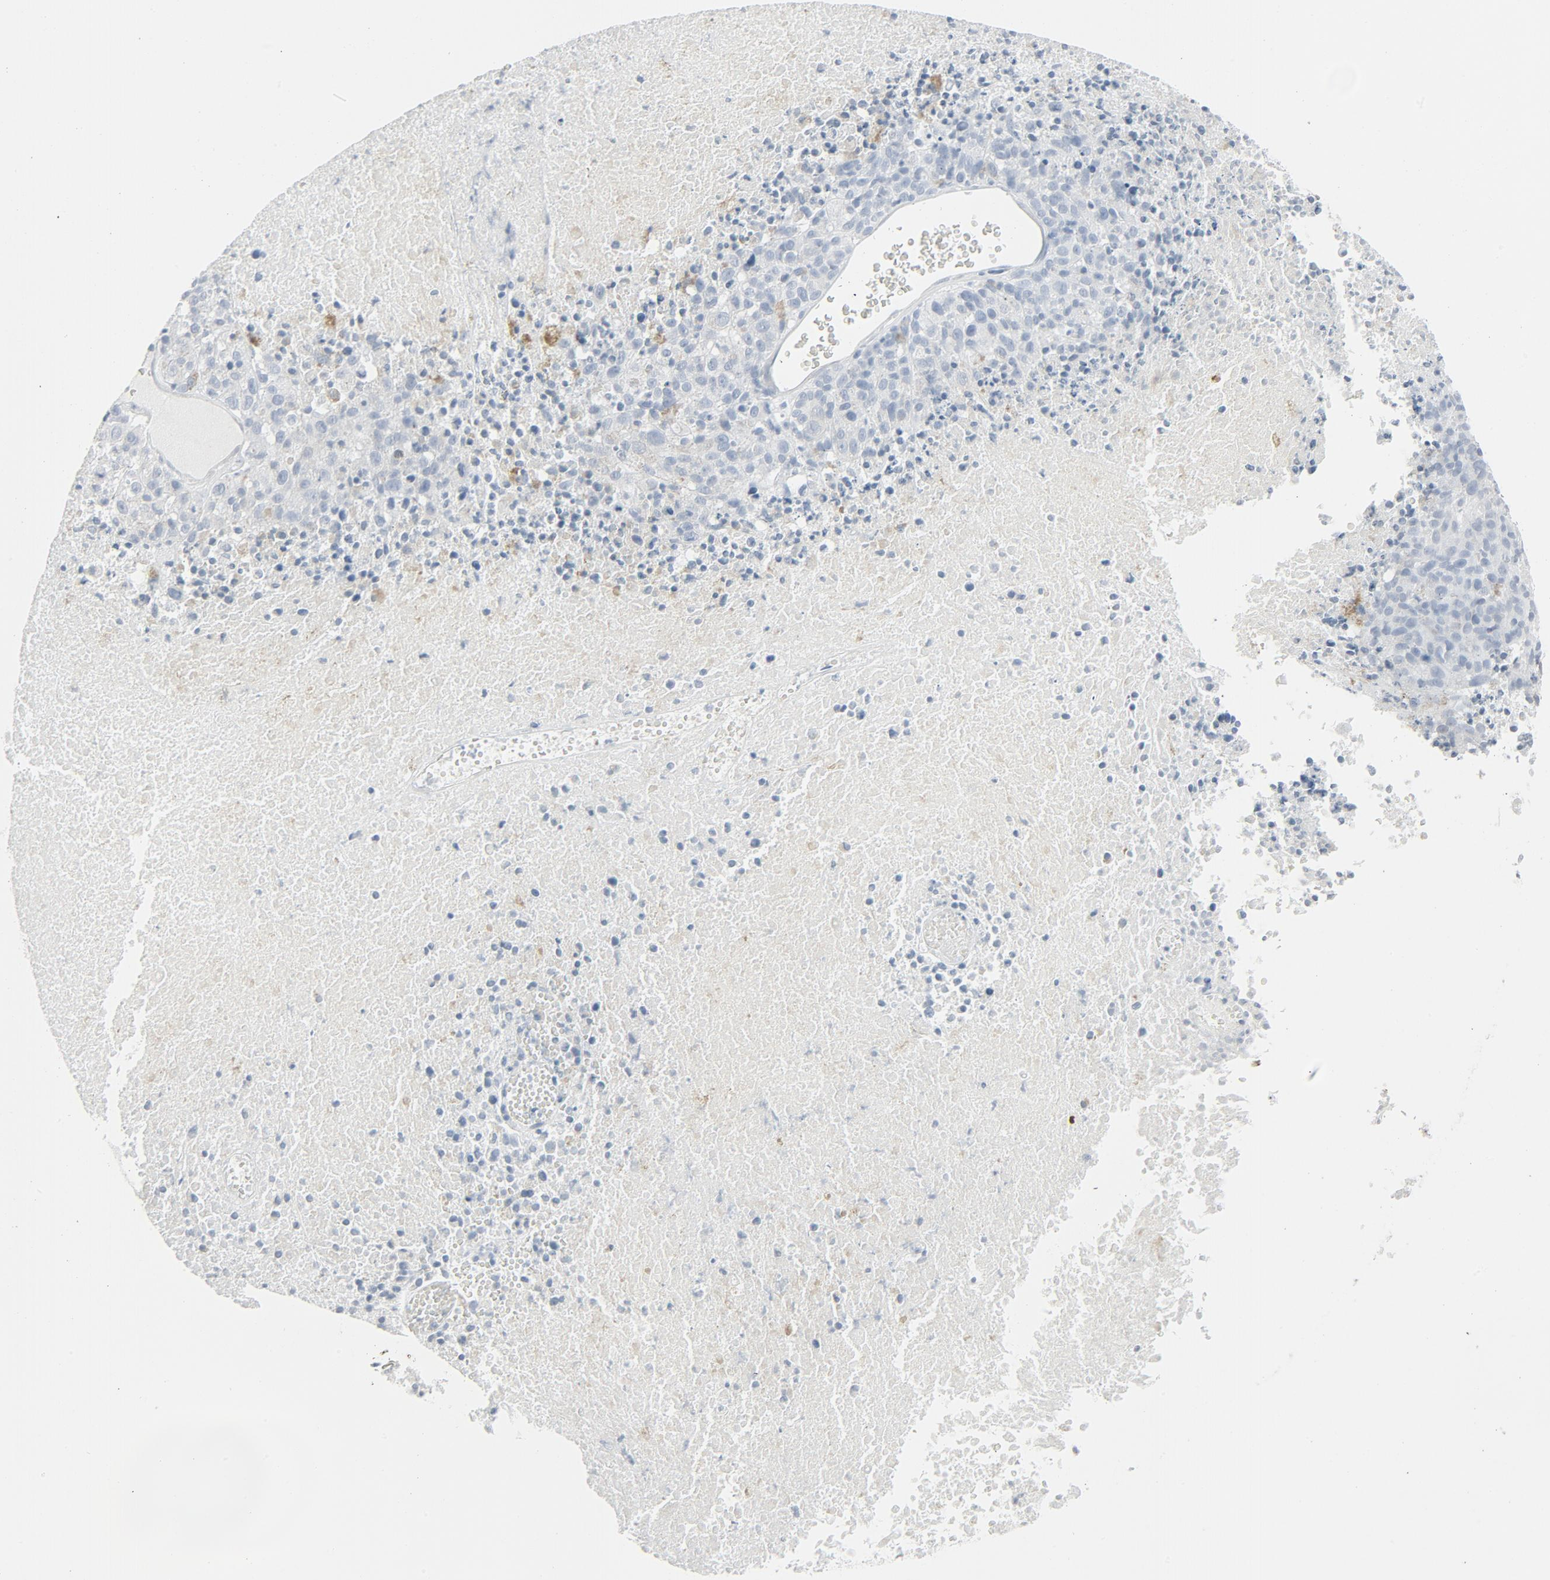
{"staining": {"intensity": "negative", "quantity": "none", "location": "none"}, "tissue": "melanoma", "cell_type": "Tumor cells", "image_type": "cancer", "snomed": [{"axis": "morphology", "description": "Malignant melanoma, Metastatic site"}, {"axis": "topography", "description": "Cerebral cortex"}], "caption": "The photomicrograph displays no staining of tumor cells in malignant melanoma (metastatic site). (DAB immunohistochemistry with hematoxylin counter stain).", "gene": "FGFR3", "patient": {"sex": "female", "age": 52}}